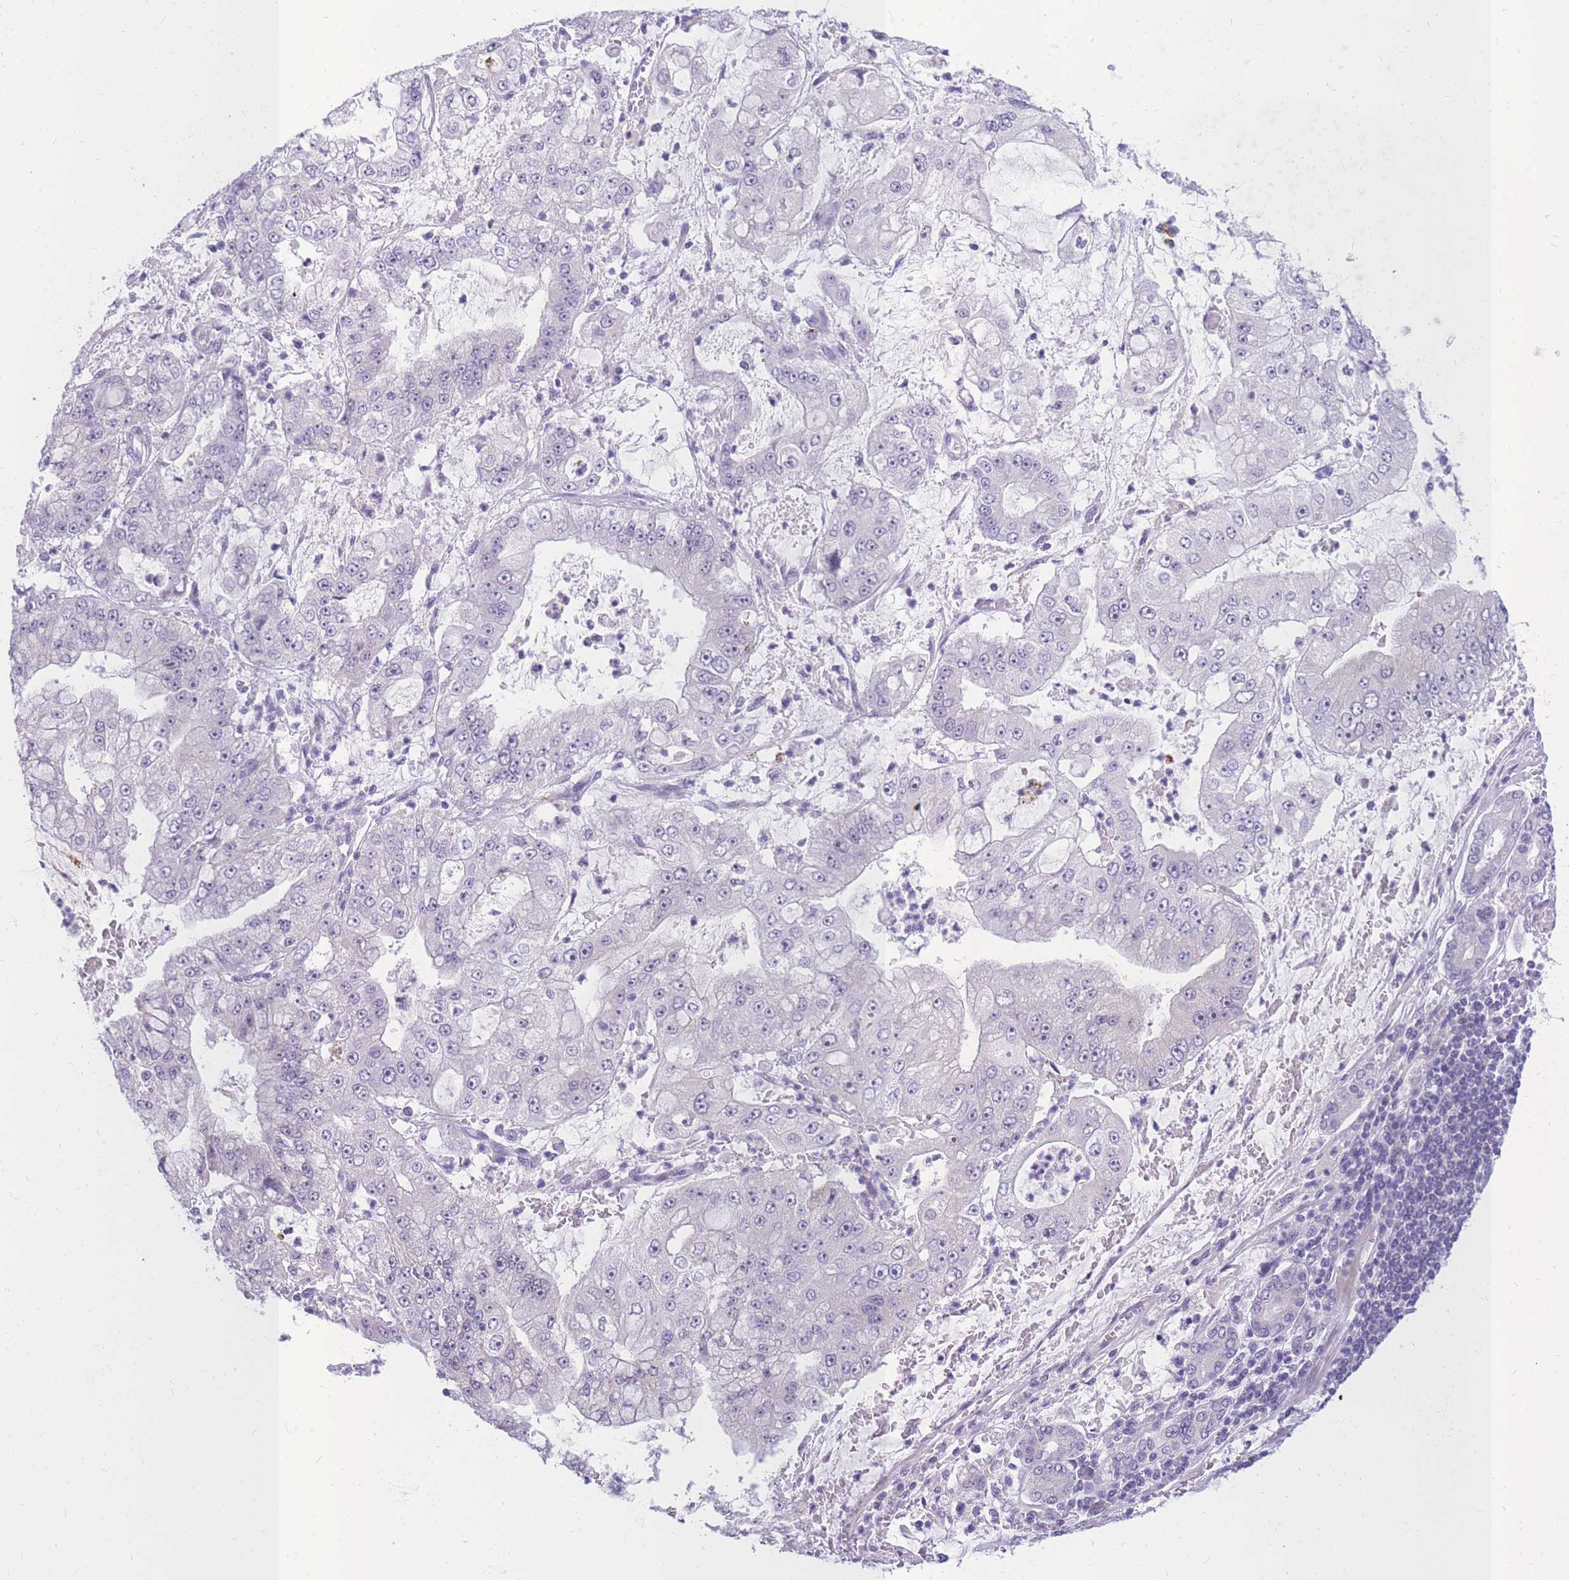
{"staining": {"intensity": "negative", "quantity": "none", "location": "none"}, "tissue": "stomach cancer", "cell_type": "Tumor cells", "image_type": "cancer", "snomed": [{"axis": "morphology", "description": "Adenocarcinoma, NOS"}, {"axis": "topography", "description": "Stomach"}], "caption": "There is no significant staining in tumor cells of stomach cancer.", "gene": "DDX49", "patient": {"sex": "male", "age": 76}}